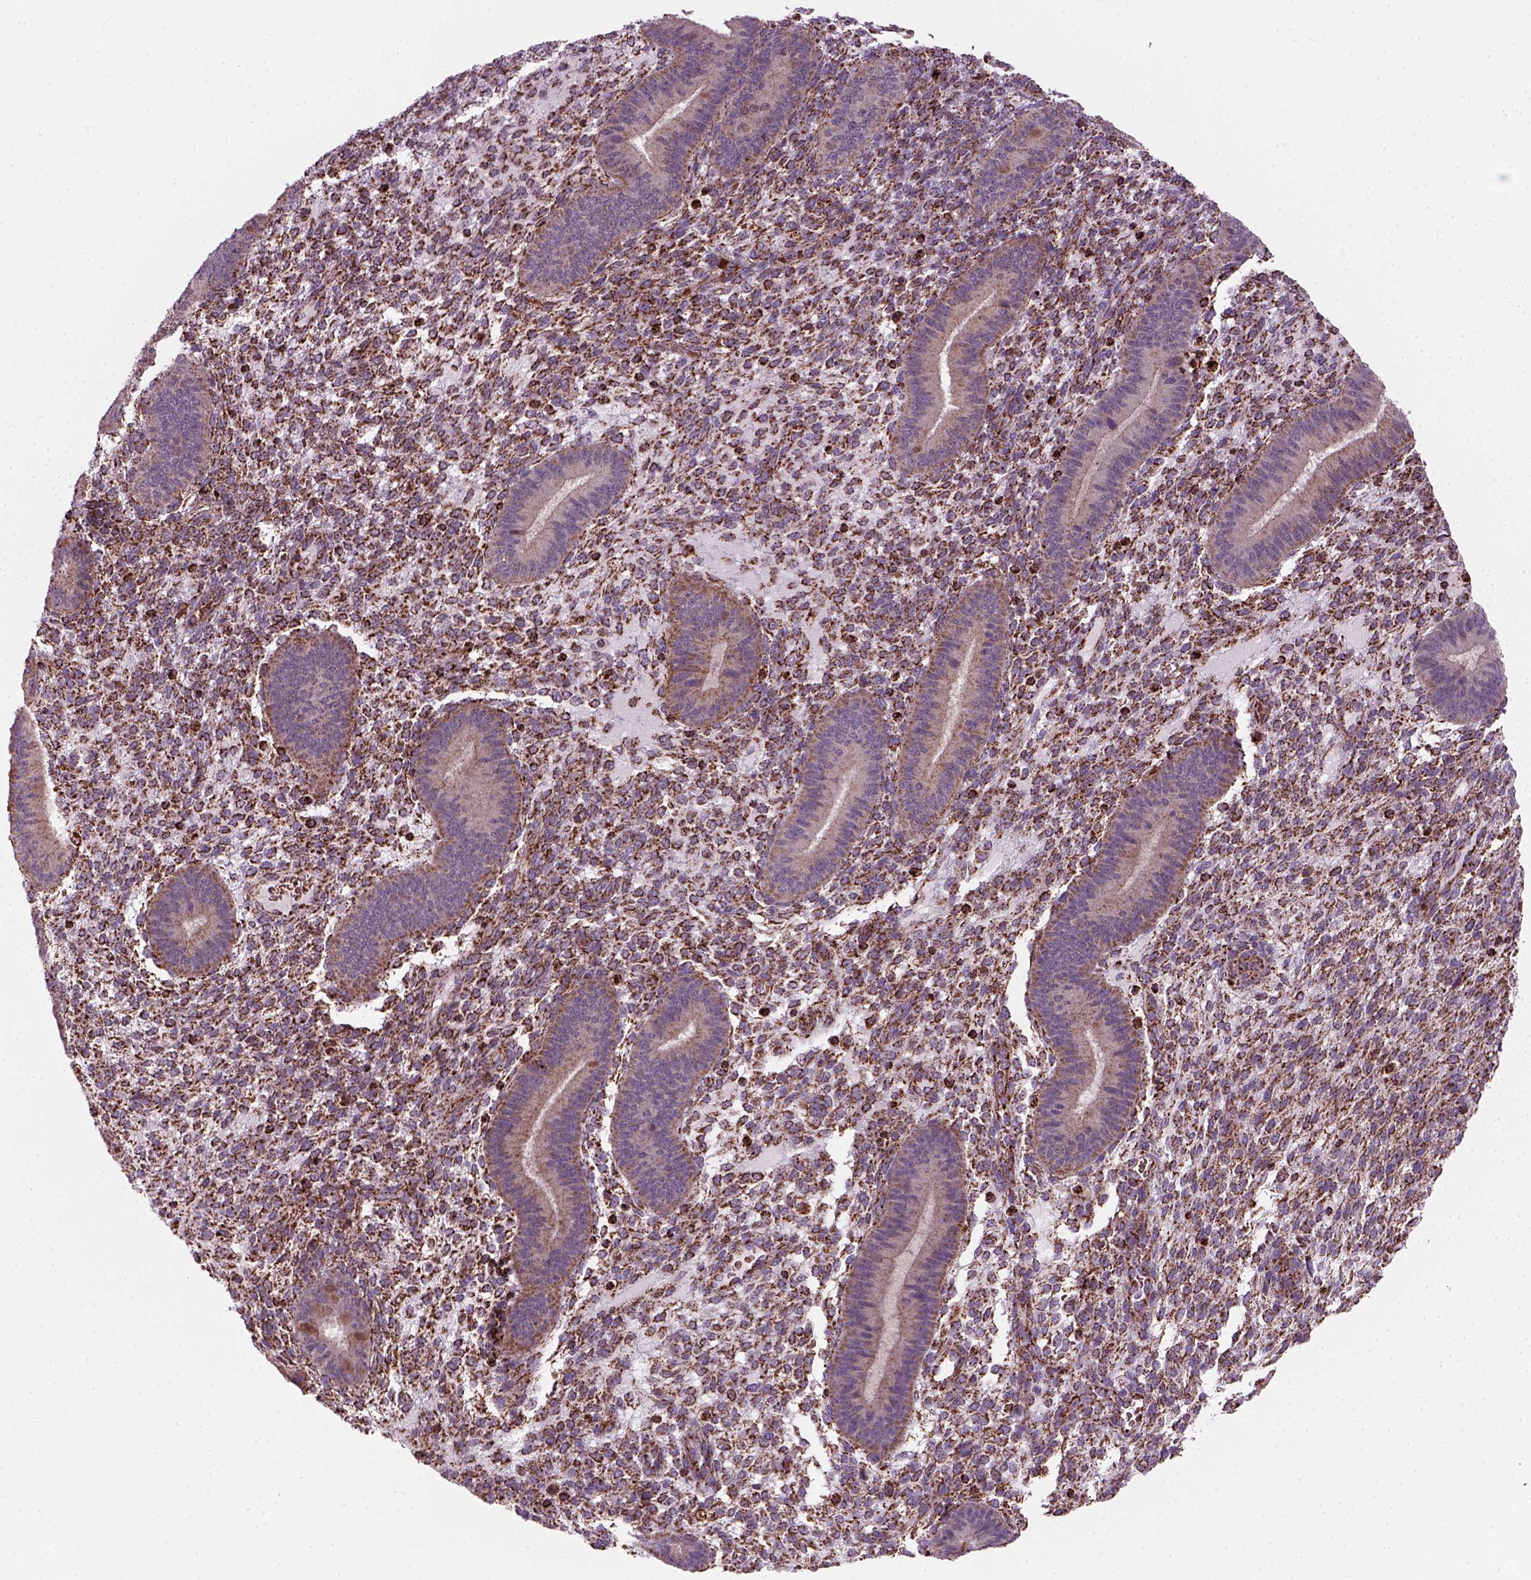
{"staining": {"intensity": "moderate", "quantity": ">75%", "location": "cytoplasmic/membranous"}, "tissue": "endometrium", "cell_type": "Cells in endometrial stroma", "image_type": "normal", "snomed": [{"axis": "morphology", "description": "Normal tissue, NOS"}, {"axis": "topography", "description": "Endometrium"}], "caption": "IHC micrograph of unremarkable human endometrium stained for a protein (brown), which displays medium levels of moderate cytoplasmic/membranous expression in about >75% of cells in endometrial stroma.", "gene": "NUDT16L1", "patient": {"sex": "female", "age": 39}}